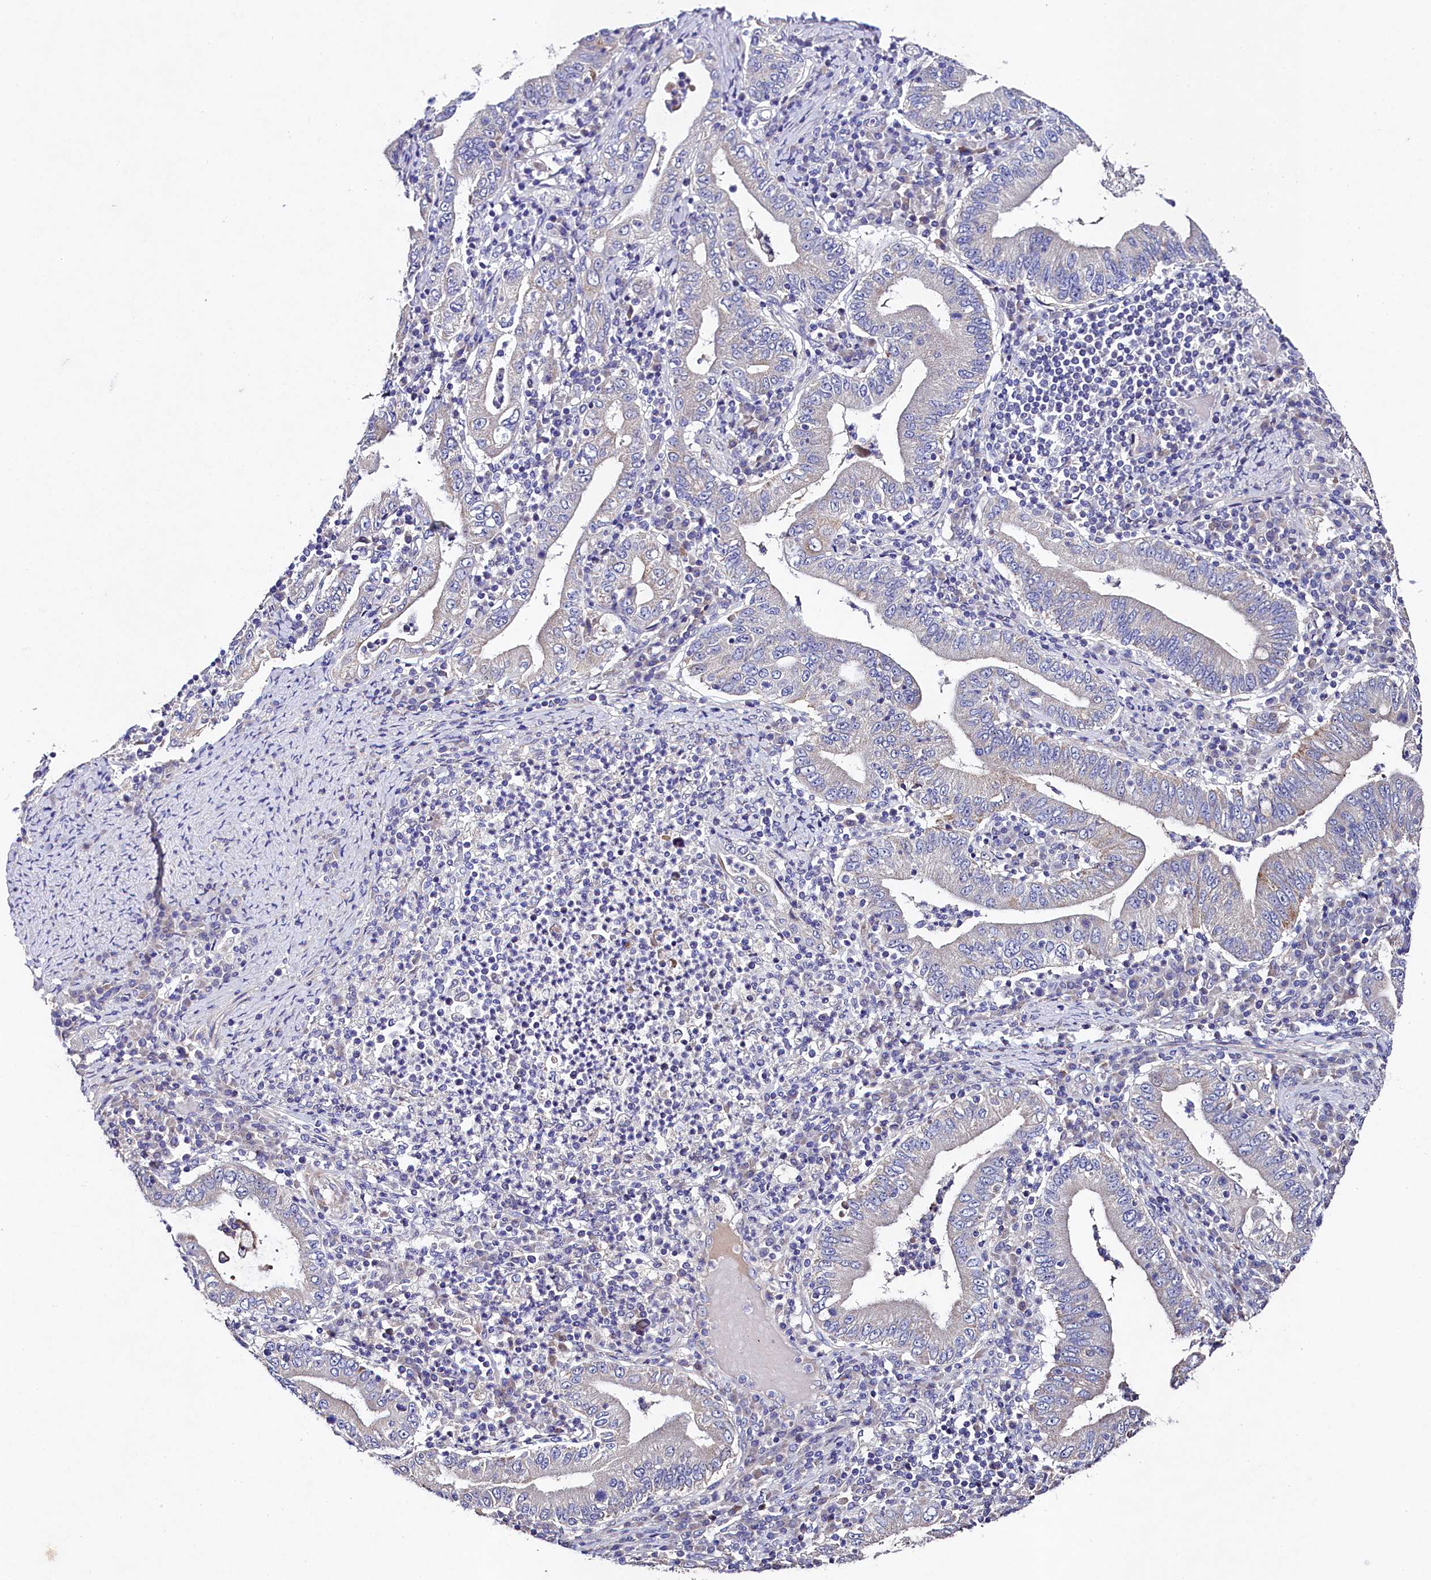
{"staining": {"intensity": "negative", "quantity": "none", "location": "none"}, "tissue": "stomach cancer", "cell_type": "Tumor cells", "image_type": "cancer", "snomed": [{"axis": "morphology", "description": "Normal tissue, NOS"}, {"axis": "morphology", "description": "Adenocarcinoma, NOS"}, {"axis": "topography", "description": "Esophagus"}, {"axis": "topography", "description": "Stomach, upper"}, {"axis": "topography", "description": "Peripheral nerve tissue"}], "caption": "Immunohistochemical staining of human stomach cancer (adenocarcinoma) shows no significant expression in tumor cells. (DAB (3,3'-diaminobenzidine) immunohistochemistry (IHC), high magnification).", "gene": "FXYD6", "patient": {"sex": "male", "age": 62}}